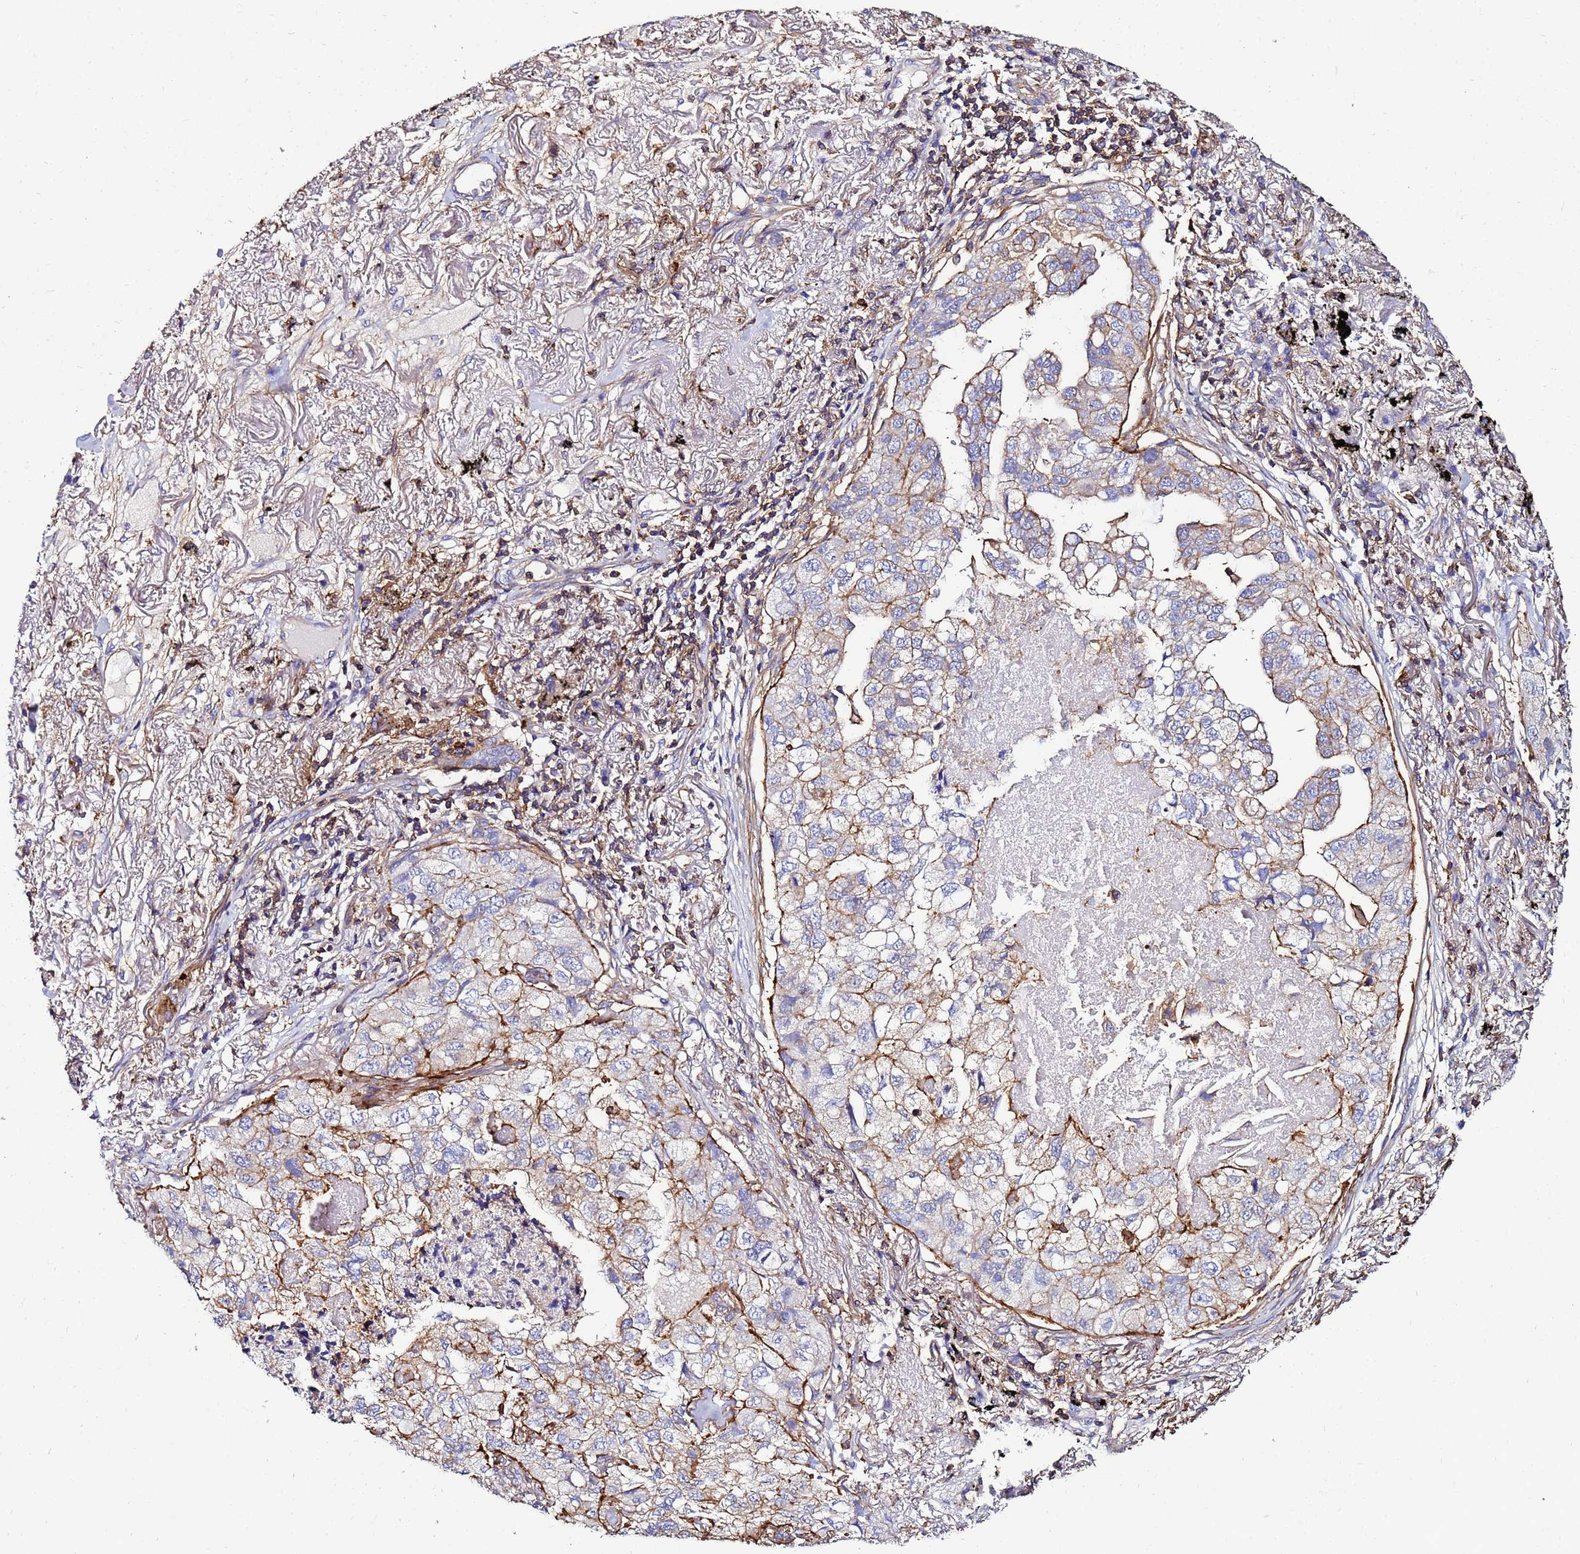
{"staining": {"intensity": "moderate", "quantity": "25%-75%", "location": "cytoplasmic/membranous"}, "tissue": "lung cancer", "cell_type": "Tumor cells", "image_type": "cancer", "snomed": [{"axis": "morphology", "description": "Adenocarcinoma, NOS"}, {"axis": "topography", "description": "Lung"}], "caption": "Protein expression analysis of human adenocarcinoma (lung) reveals moderate cytoplasmic/membranous positivity in about 25%-75% of tumor cells. Immunohistochemistry stains the protein of interest in brown and the nuclei are stained blue.", "gene": "ACTB", "patient": {"sex": "male", "age": 65}}